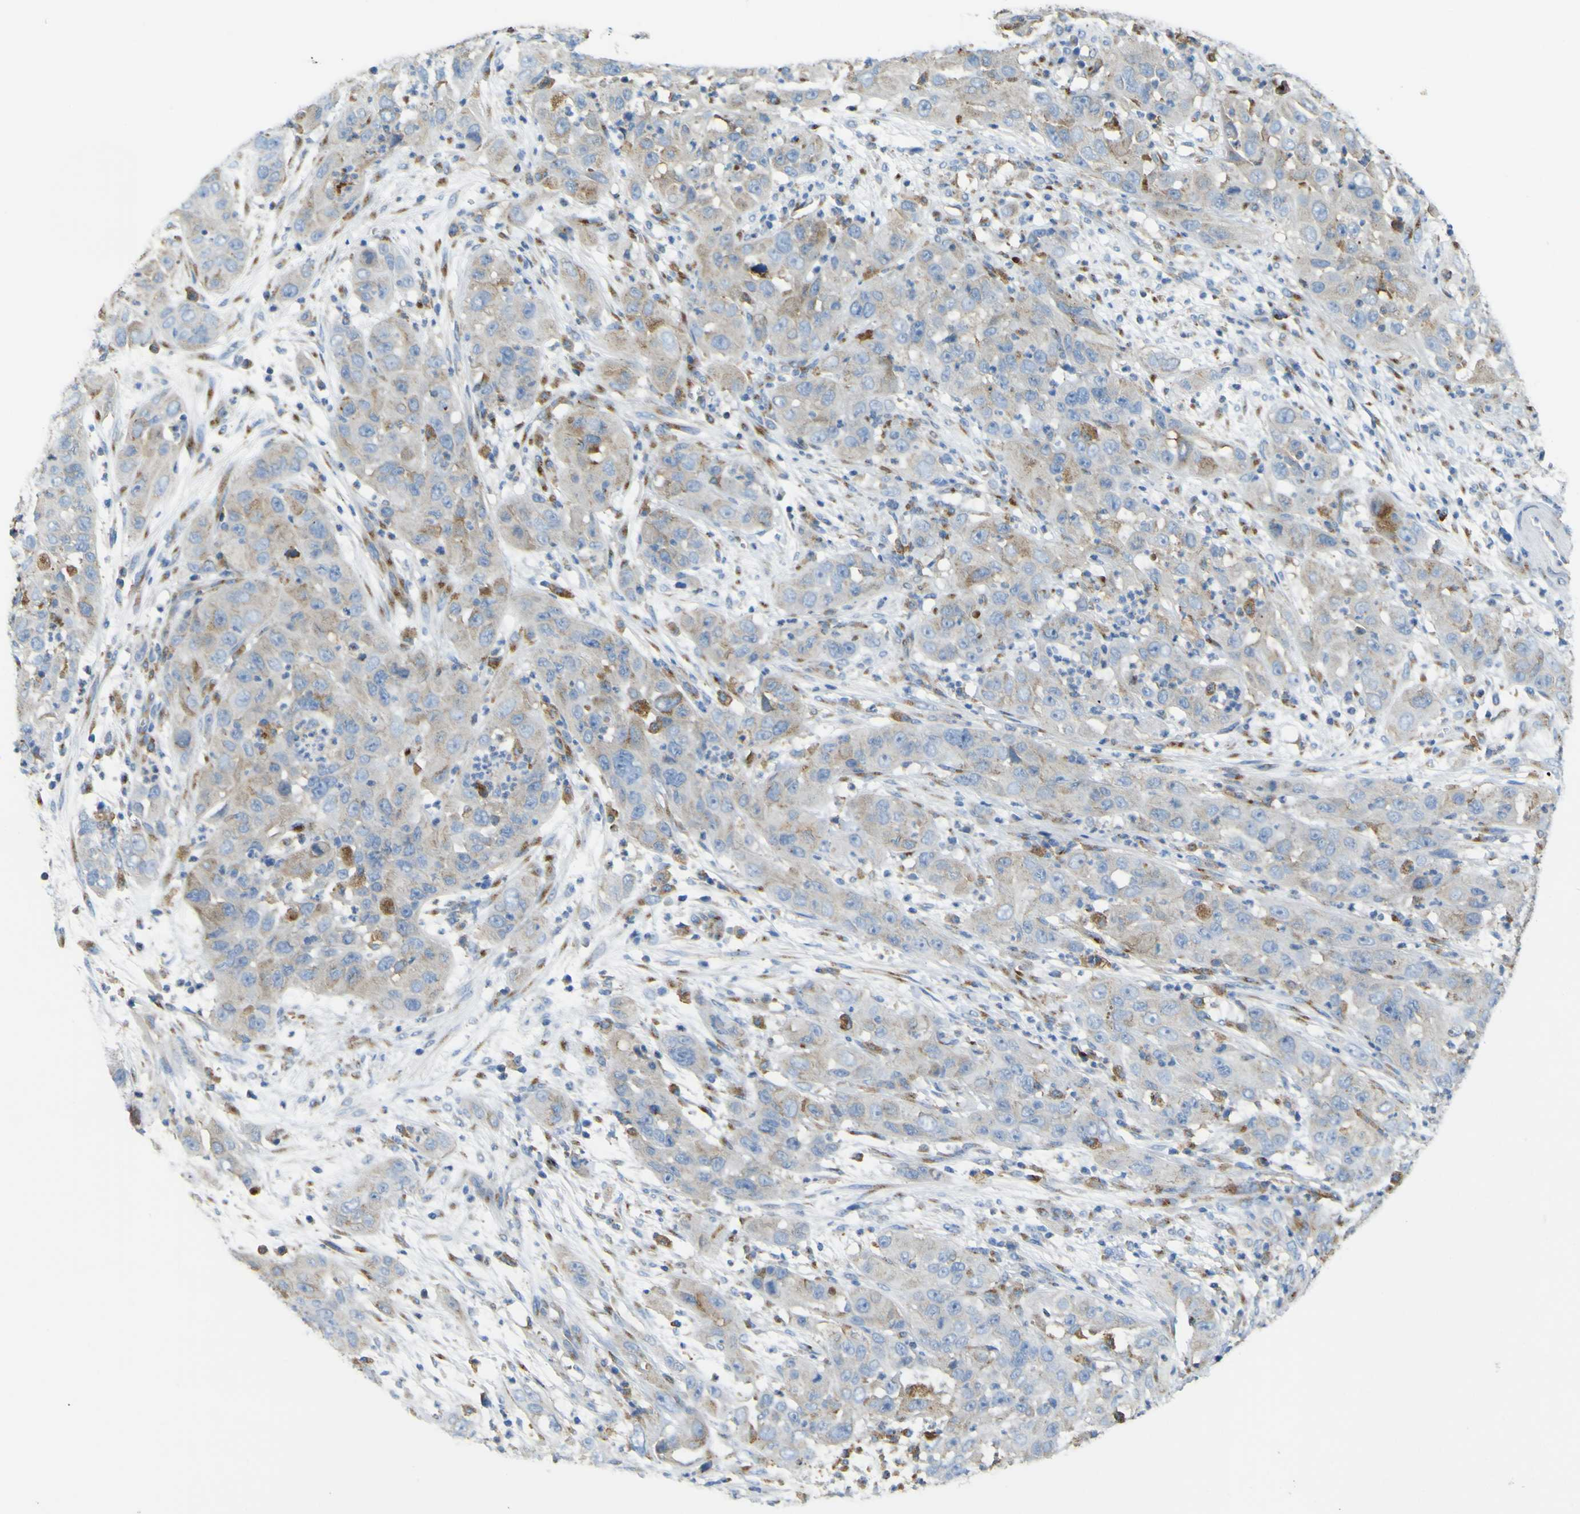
{"staining": {"intensity": "negative", "quantity": "none", "location": "none"}, "tissue": "cervical cancer", "cell_type": "Tumor cells", "image_type": "cancer", "snomed": [{"axis": "morphology", "description": "Squamous cell carcinoma, NOS"}, {"axis": "topography", "description": "Cervix"}], "caption": "An immunohistochemistry image of cervical squamous cell carcinoma is shown. There is no staining in tumor cells of cervical squamous cell carcinoma.", "gene": "IGF2R", "patient": {"sex": "female", "age": 32}}